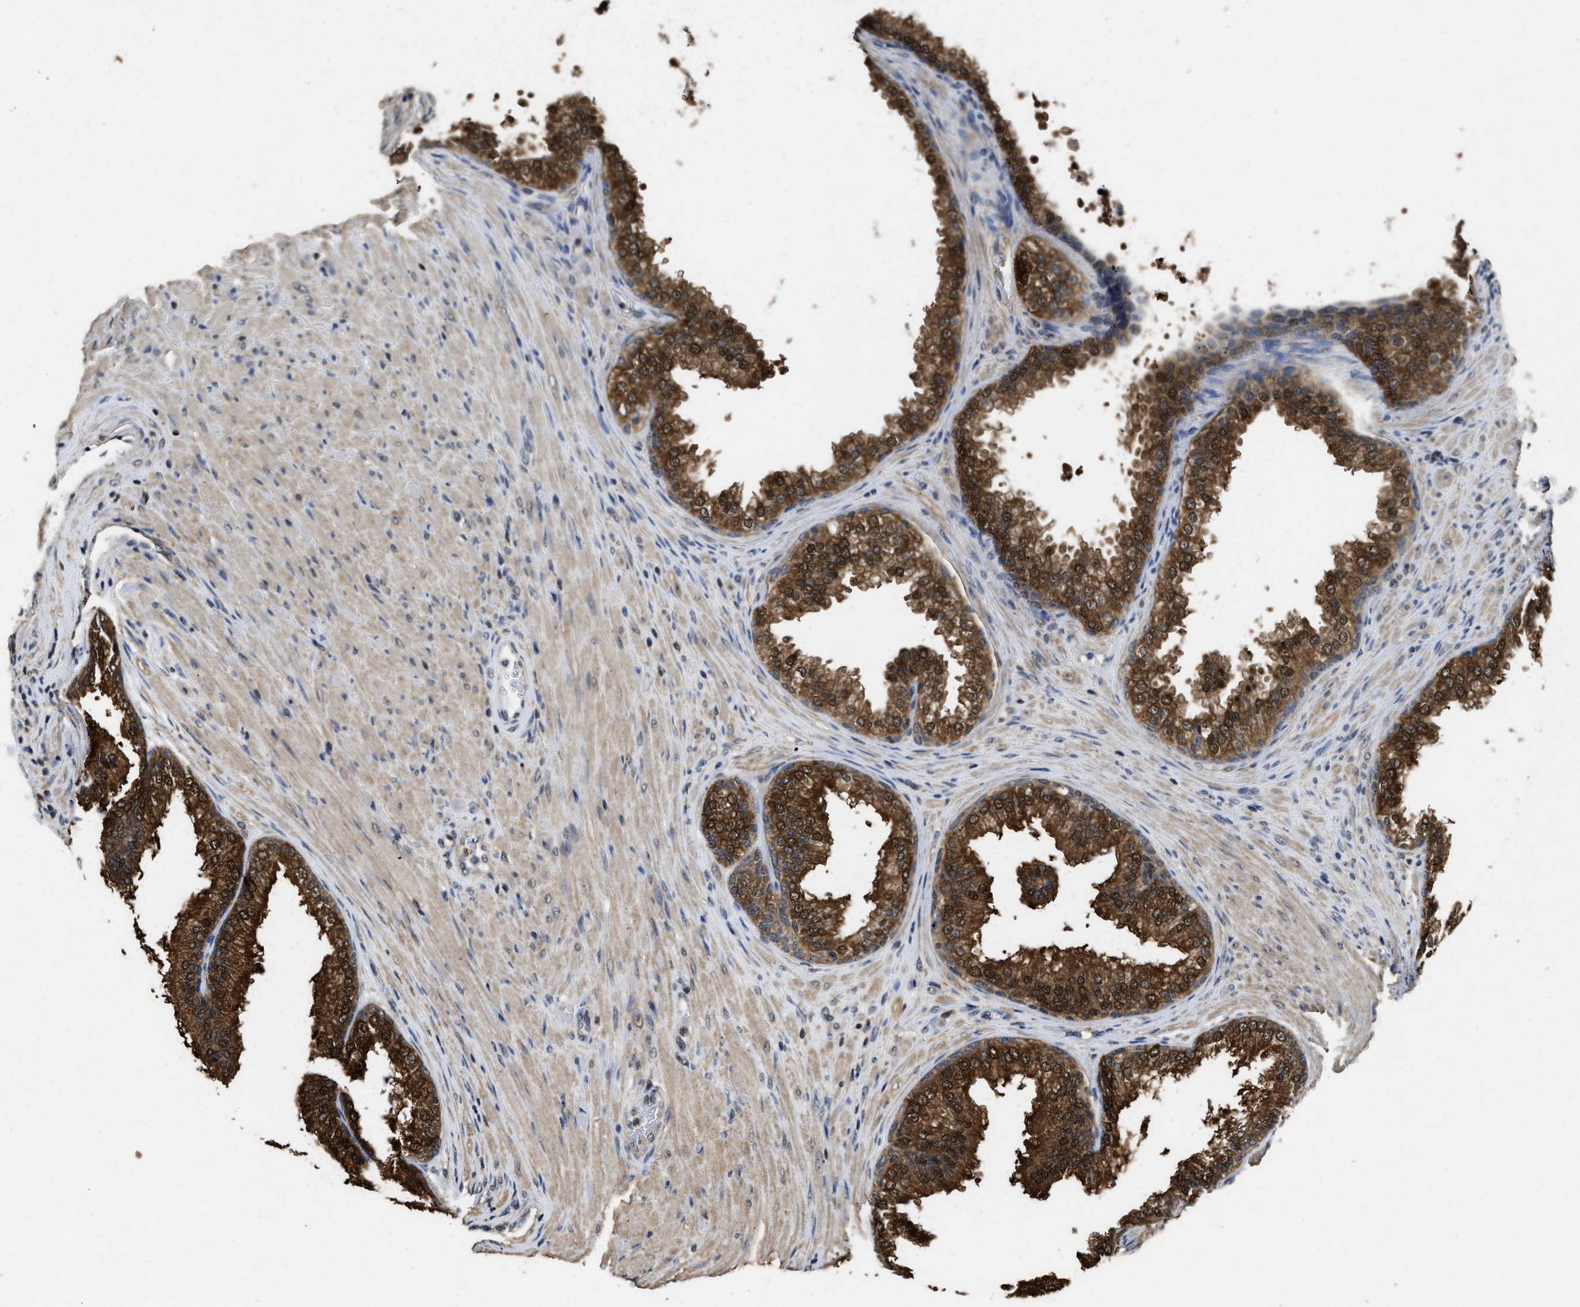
{"staining": {"intensity": "strong", "quantity": ">75%", "location": "cytoplasmic/membranous,nuclear"}, "tissue": "prostate", "cell_type": "Glandular cells", "image_type": "normal", "snomed": [{"axis": "morphology", "description": "Normal tissue, NOS"}, {"axis": "topography", "description": "Prostate"}], "caption": "This photomicrograph exhibits normal prostate stained with IHC to label a protein in brown. The cytoplasmic/membranous,nuclear of glandular cells show strong positivity for the protein. Nuclei are counter-stained blue.", "gene": "ACAT2", "patient": {"sex": "male", "age": 76}}